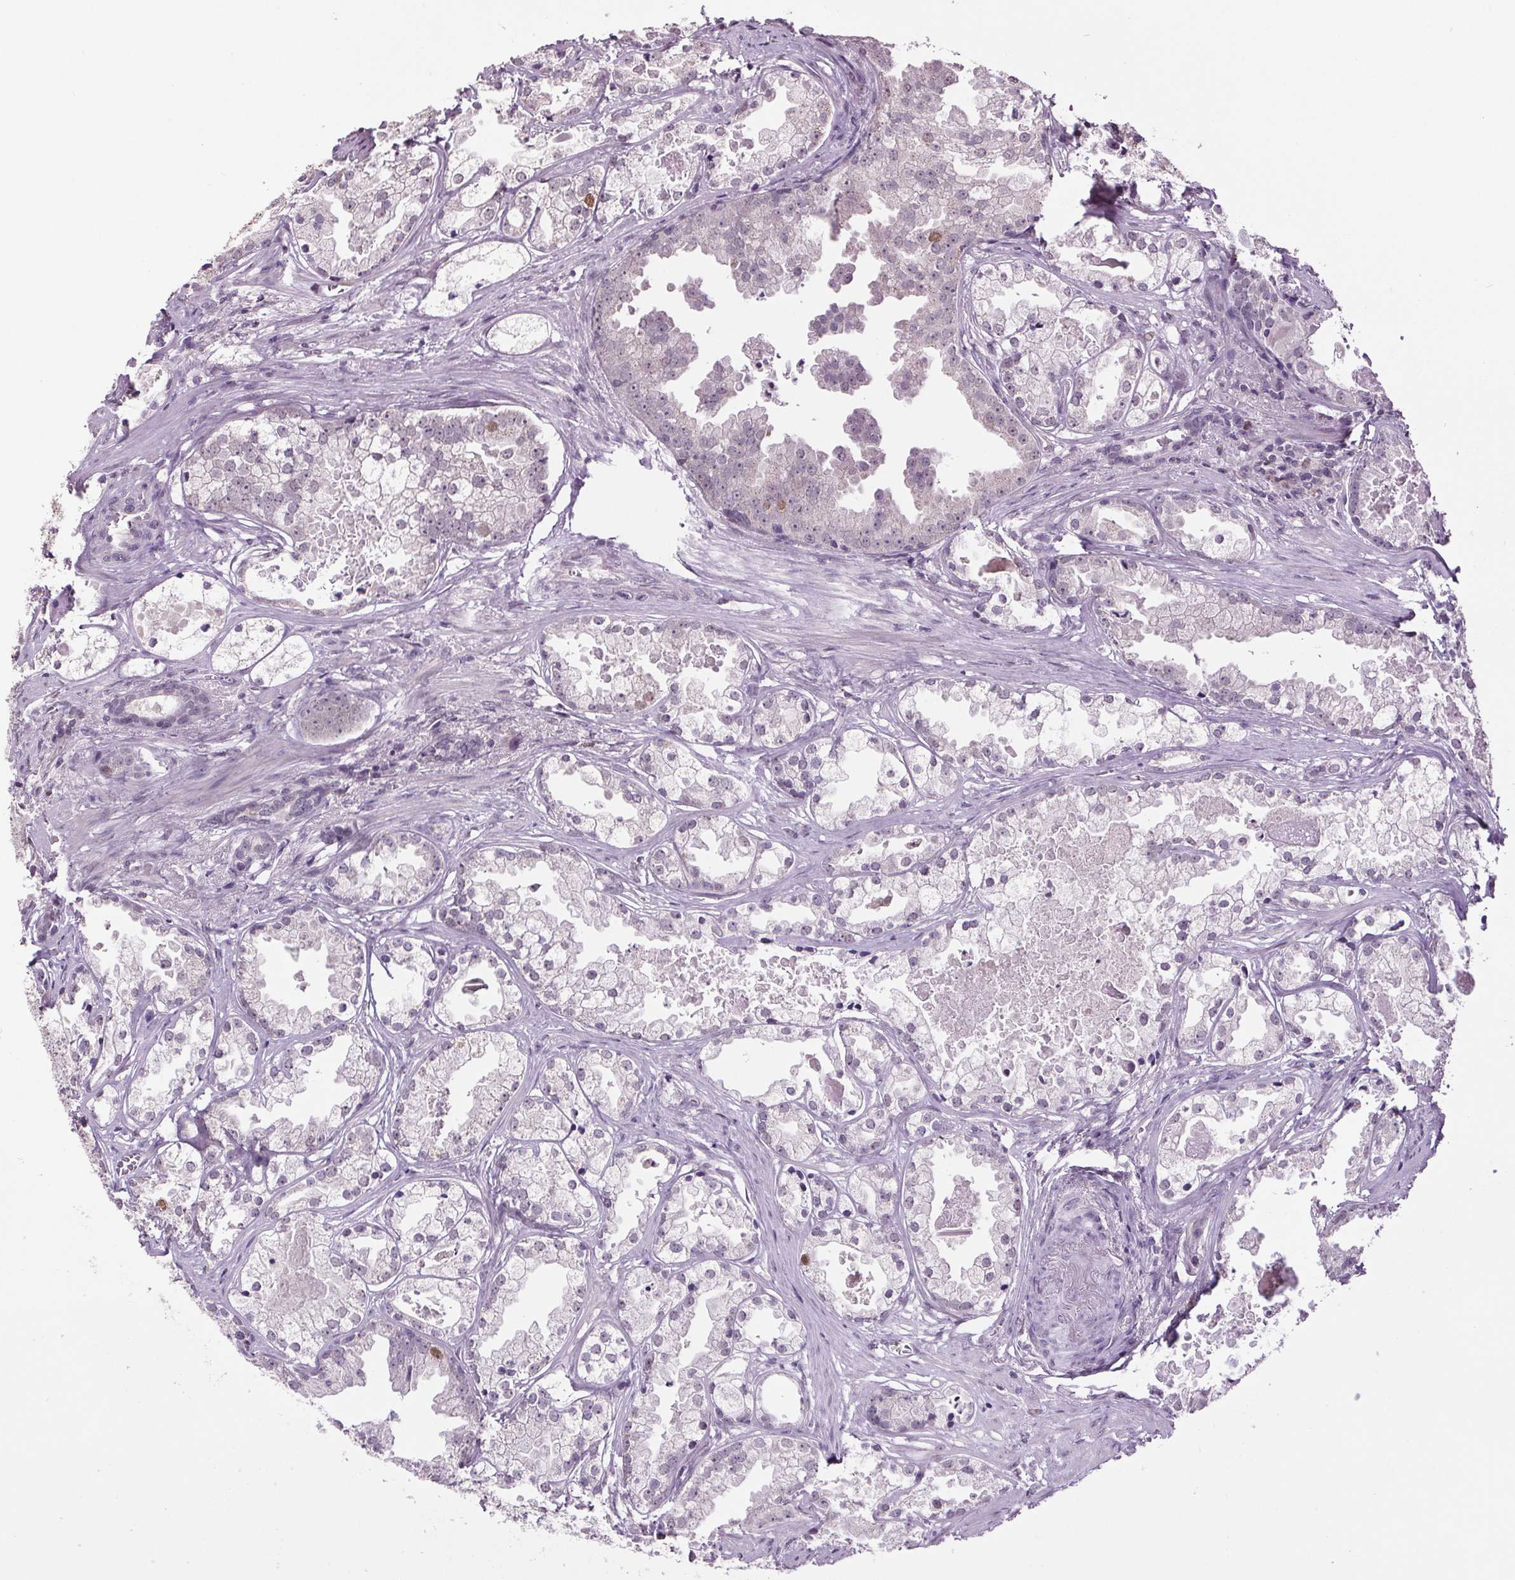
{"staining": {"intensity": "moderate", "quantity": "<25%", "location": "cytoplasmic/membranous"}, "tissue": "prostate cancer", "cell_type": "Tumor cells", "image_type": "cancer", "snomed": [{"axis": "morphology", "description": "Adenocarcinoma, Low grade"}, {"axis": "topography", "description": "Prostate"}], "caption": "A brown stain labels moderate cytoplasmic/membranous positivity of a protein in human prostate cancer (adenocarcinoma (low-grade)) tumor cells.", "gene": "CENPF", "patient": {"sex": "male", "age": 65}}